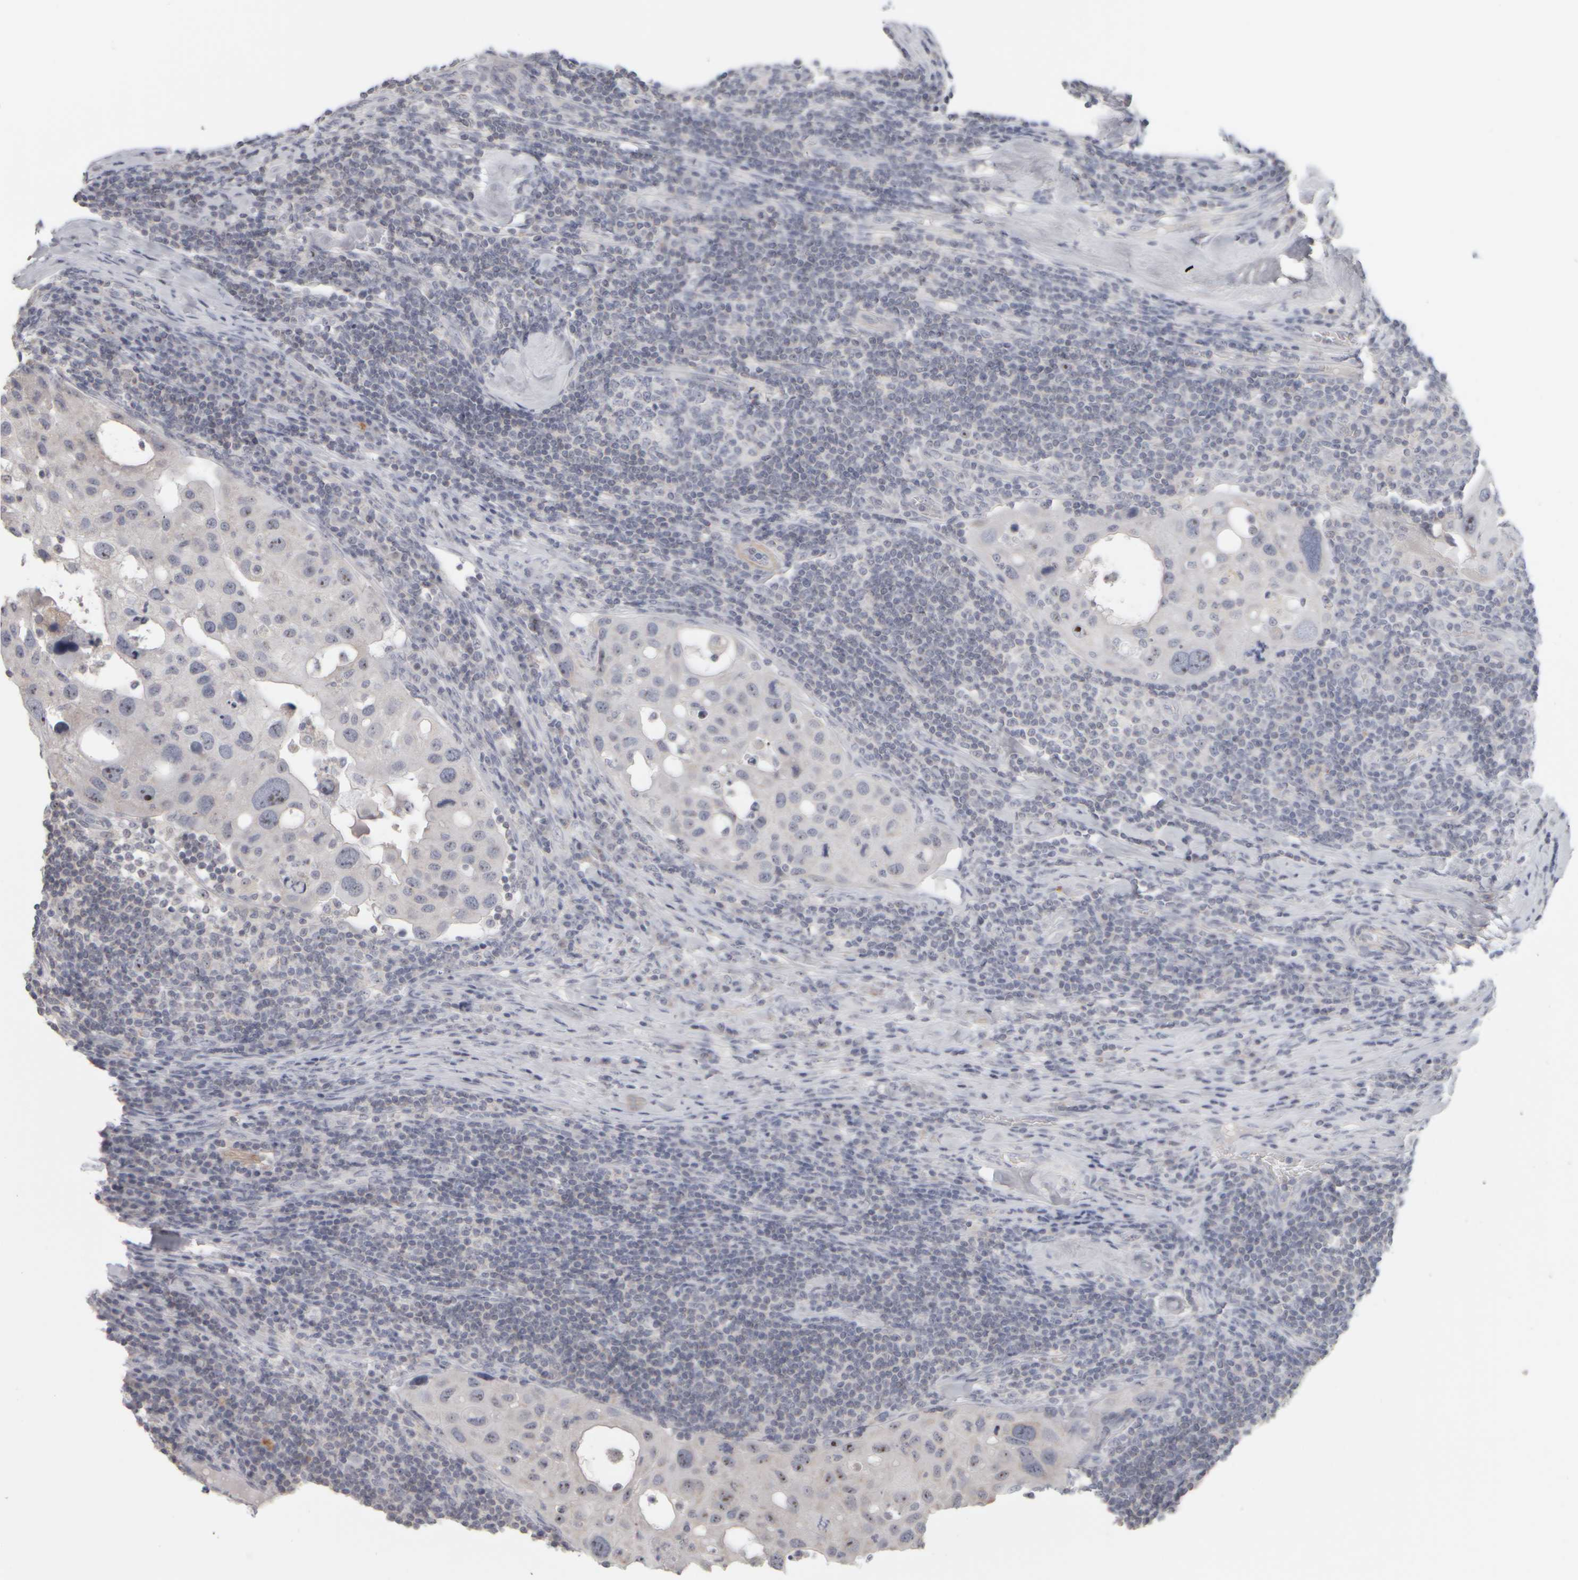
{"staining": {"intensity": "strong", "quantity": "<25%", "location": "nuclear"}, "tissue": "urothelial cancer", "cell_type": "Tumor cells", "image_type": "cancer", "snomed": [{"axis": "morphology", "description": "Urothelial carcinoma, High grade"}, {"axis": "topography", "description": "Lymph node"}, {"axis": "topography", "description": "Urinary bladder"}], "caption": "The histopathology image displays staining of urothelial carcinoma (high-grade), revealing strong nuclear protein positivity (brown color) within tumor cells.", "gene": "DCXR", "patient": {"sex": "male", "age": 51}}